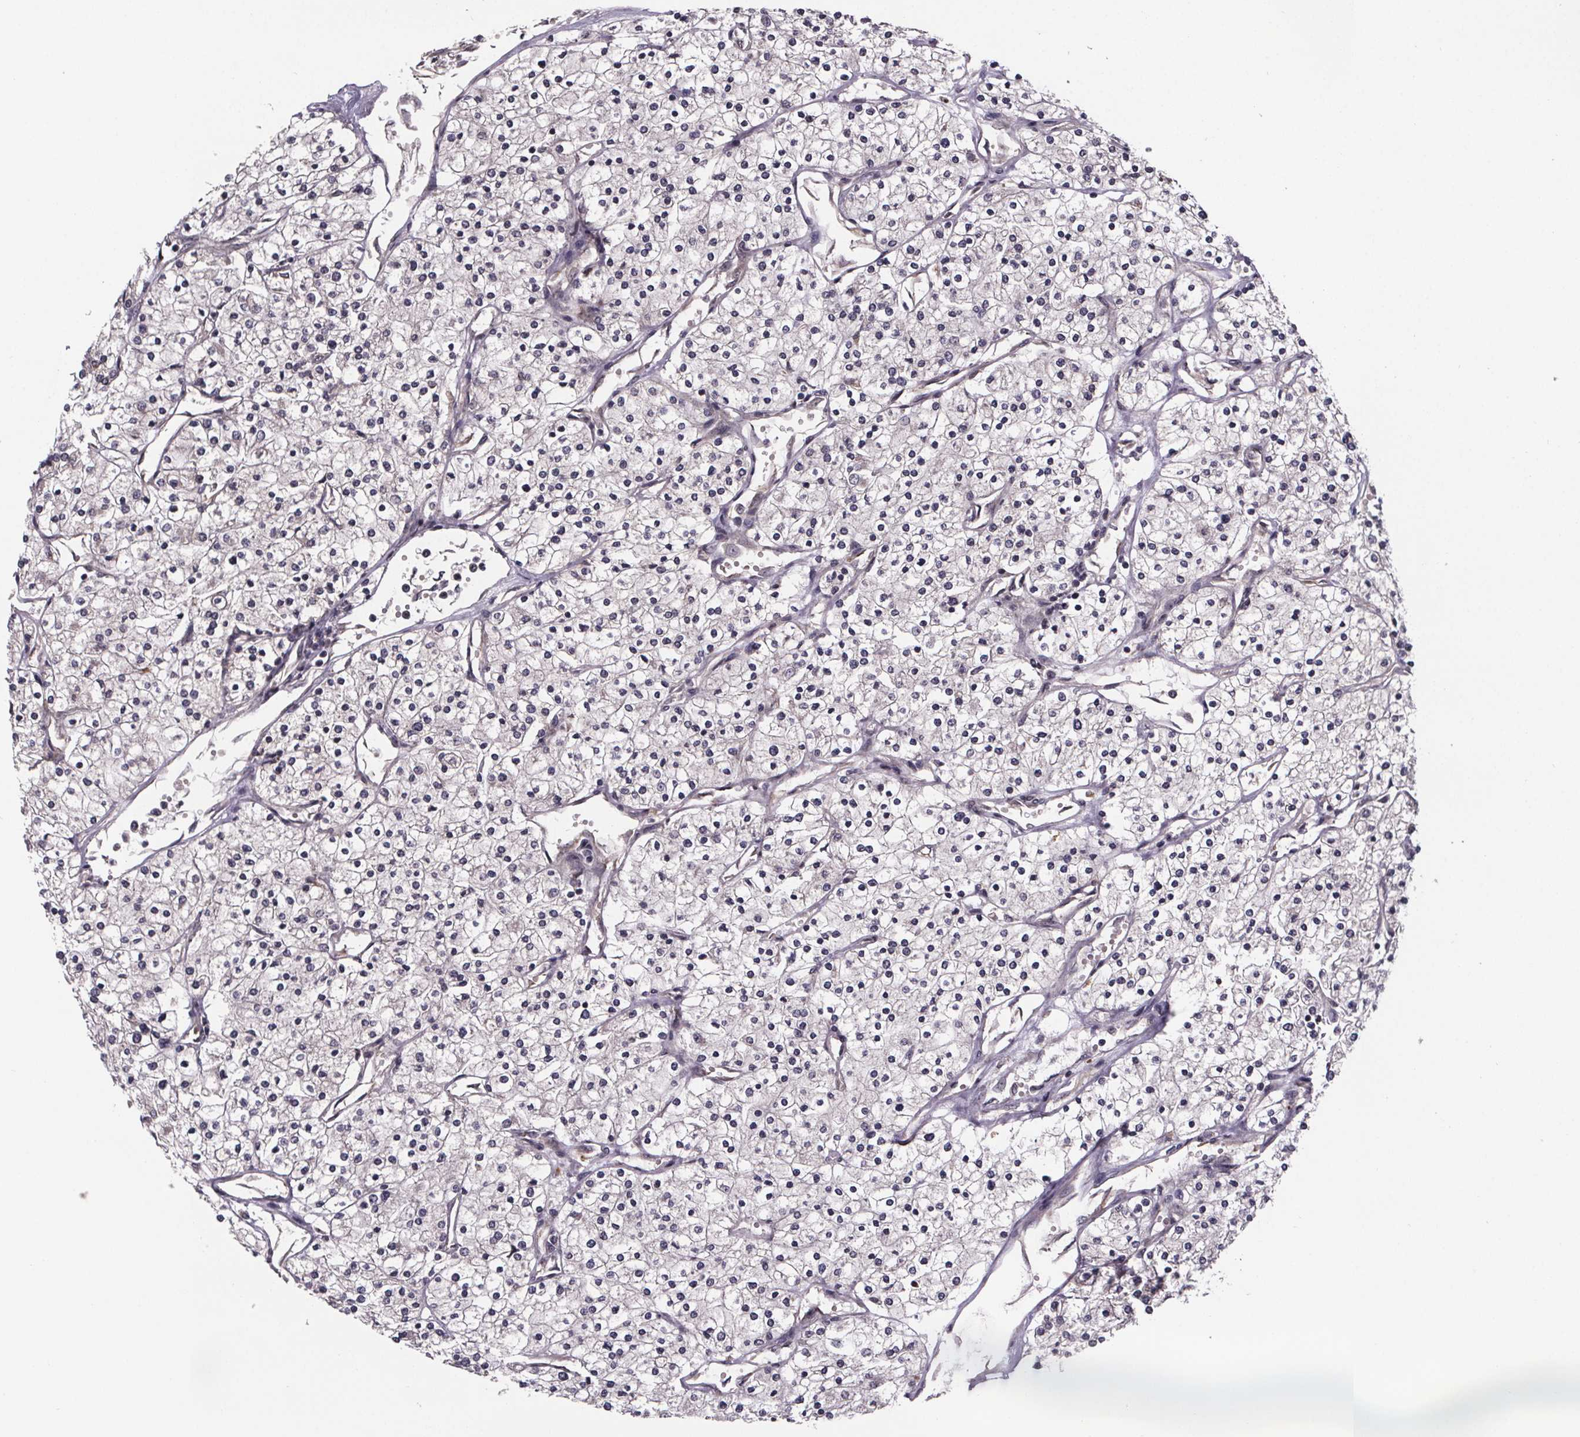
{"staining": {"intensity": "negative", "quantity": "none", "location": "none"}, "tissue": "renal cancer", "cell_type": "Tumor cells", "image_type": "cancer", "snomed": [{"axis": "morphology", "description": "Adenocarcinoma, NOS"}, {"axis": "topography", "description": "Kidney"}], "caption": "Immunohistochemistry of renal adenocarcinoma reveals no expression in tumor cells. Brightfield microscopy of immunohistochemistry (IHC) stained with DAB (brown) and hematoxylin (blue), captured at high magnification.", "gene": "SAT1", "patient": {"sex": "male", "age": 80}}